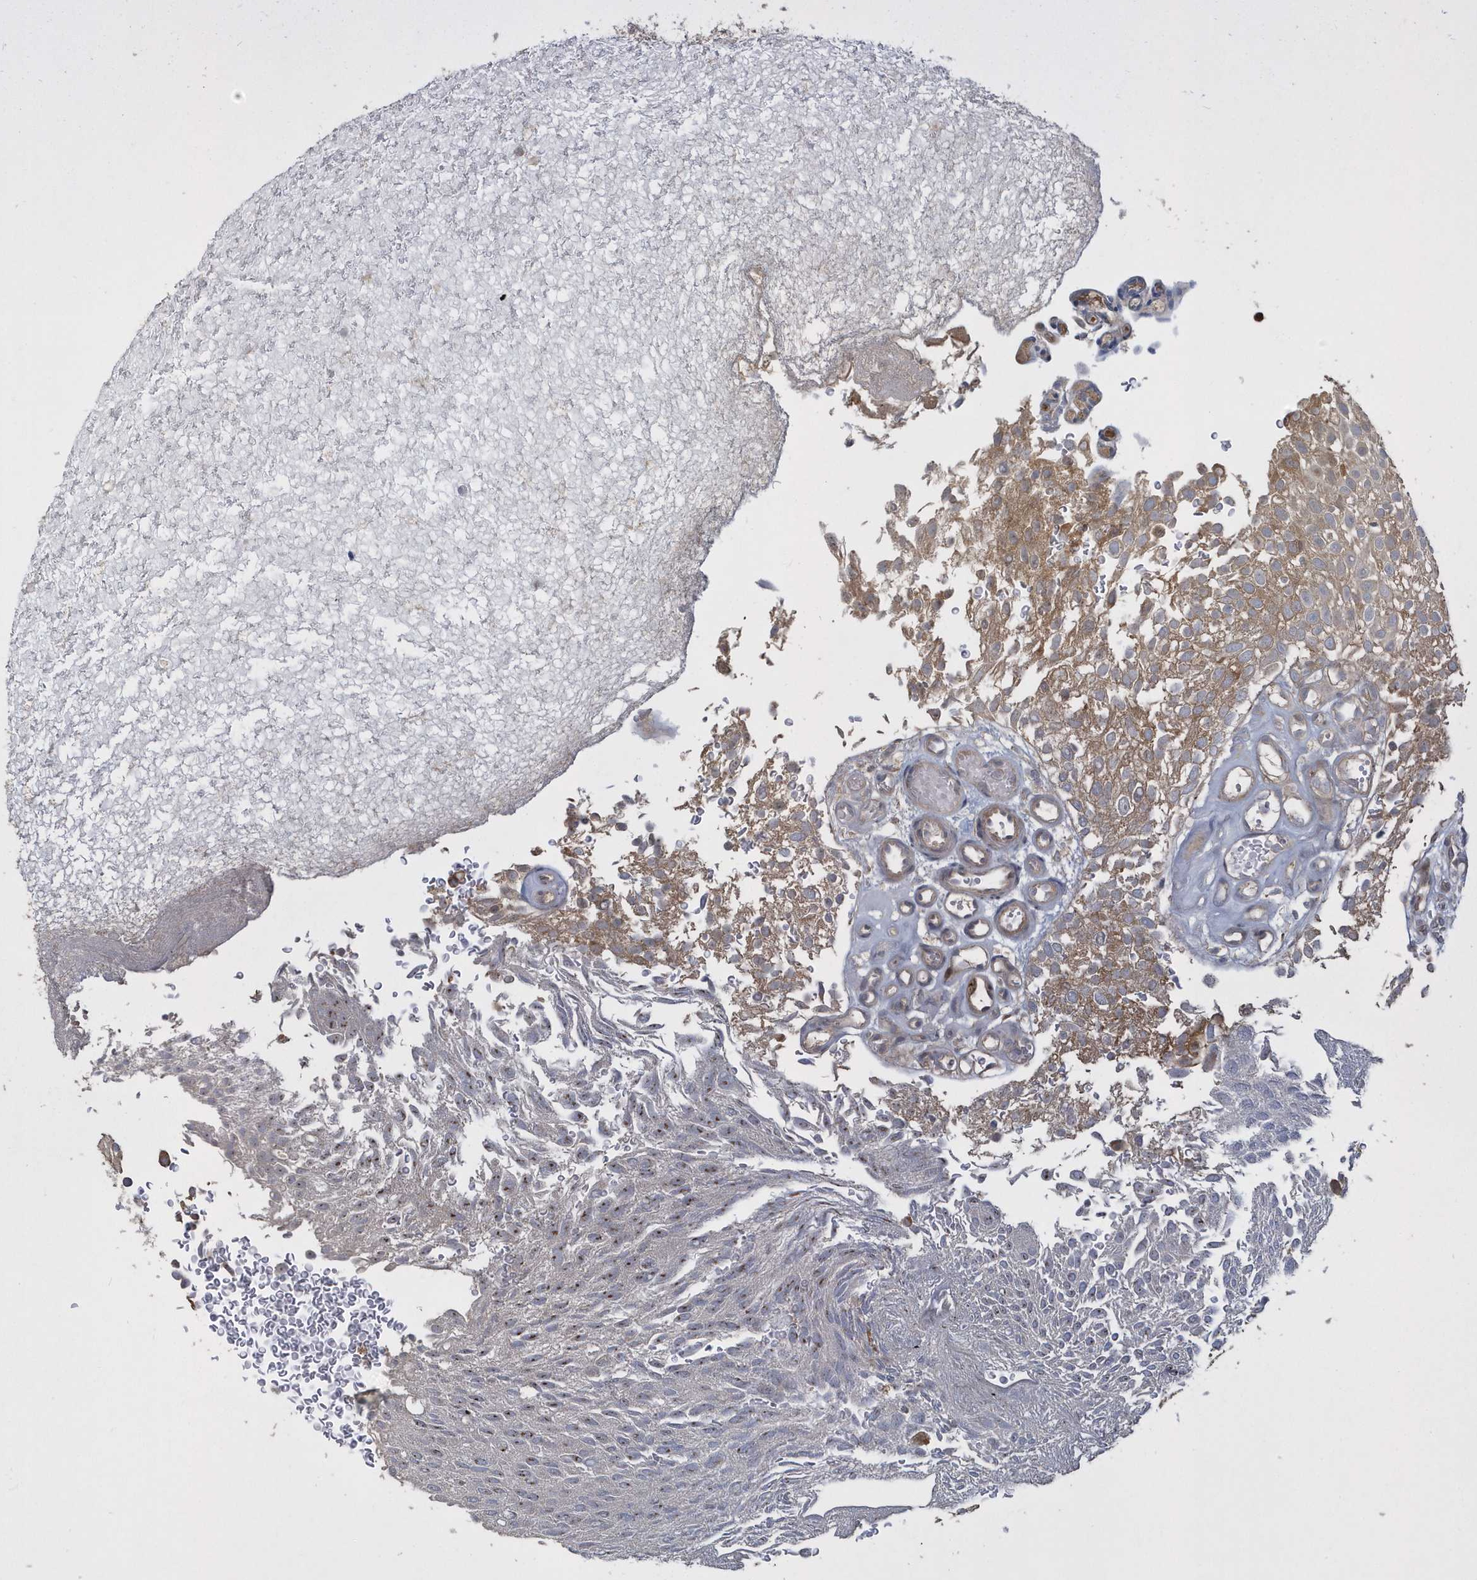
{"staining": {"intensity": "moderate", "quantity": "25%-75%", "location": "cytoplasmic/membranous,nuclear"}, "tissue": "urothelial cancer", "cell_type": "Tumor cells", "image_type": "cancer", "snomed": [{"axis": "morphology", "description": "Urothelial carcinoma, Low grade"}, {"axis": "topography", "description": "Urinary bladder"}], "caption": "Urothelial cancer tissue shows moderate cytoplasmic/membranous and nuclear positivity in approximately 25%-75% of tumor cells", "gene": "TRAIP", "patient": {"sex": "male", "age": 78}}